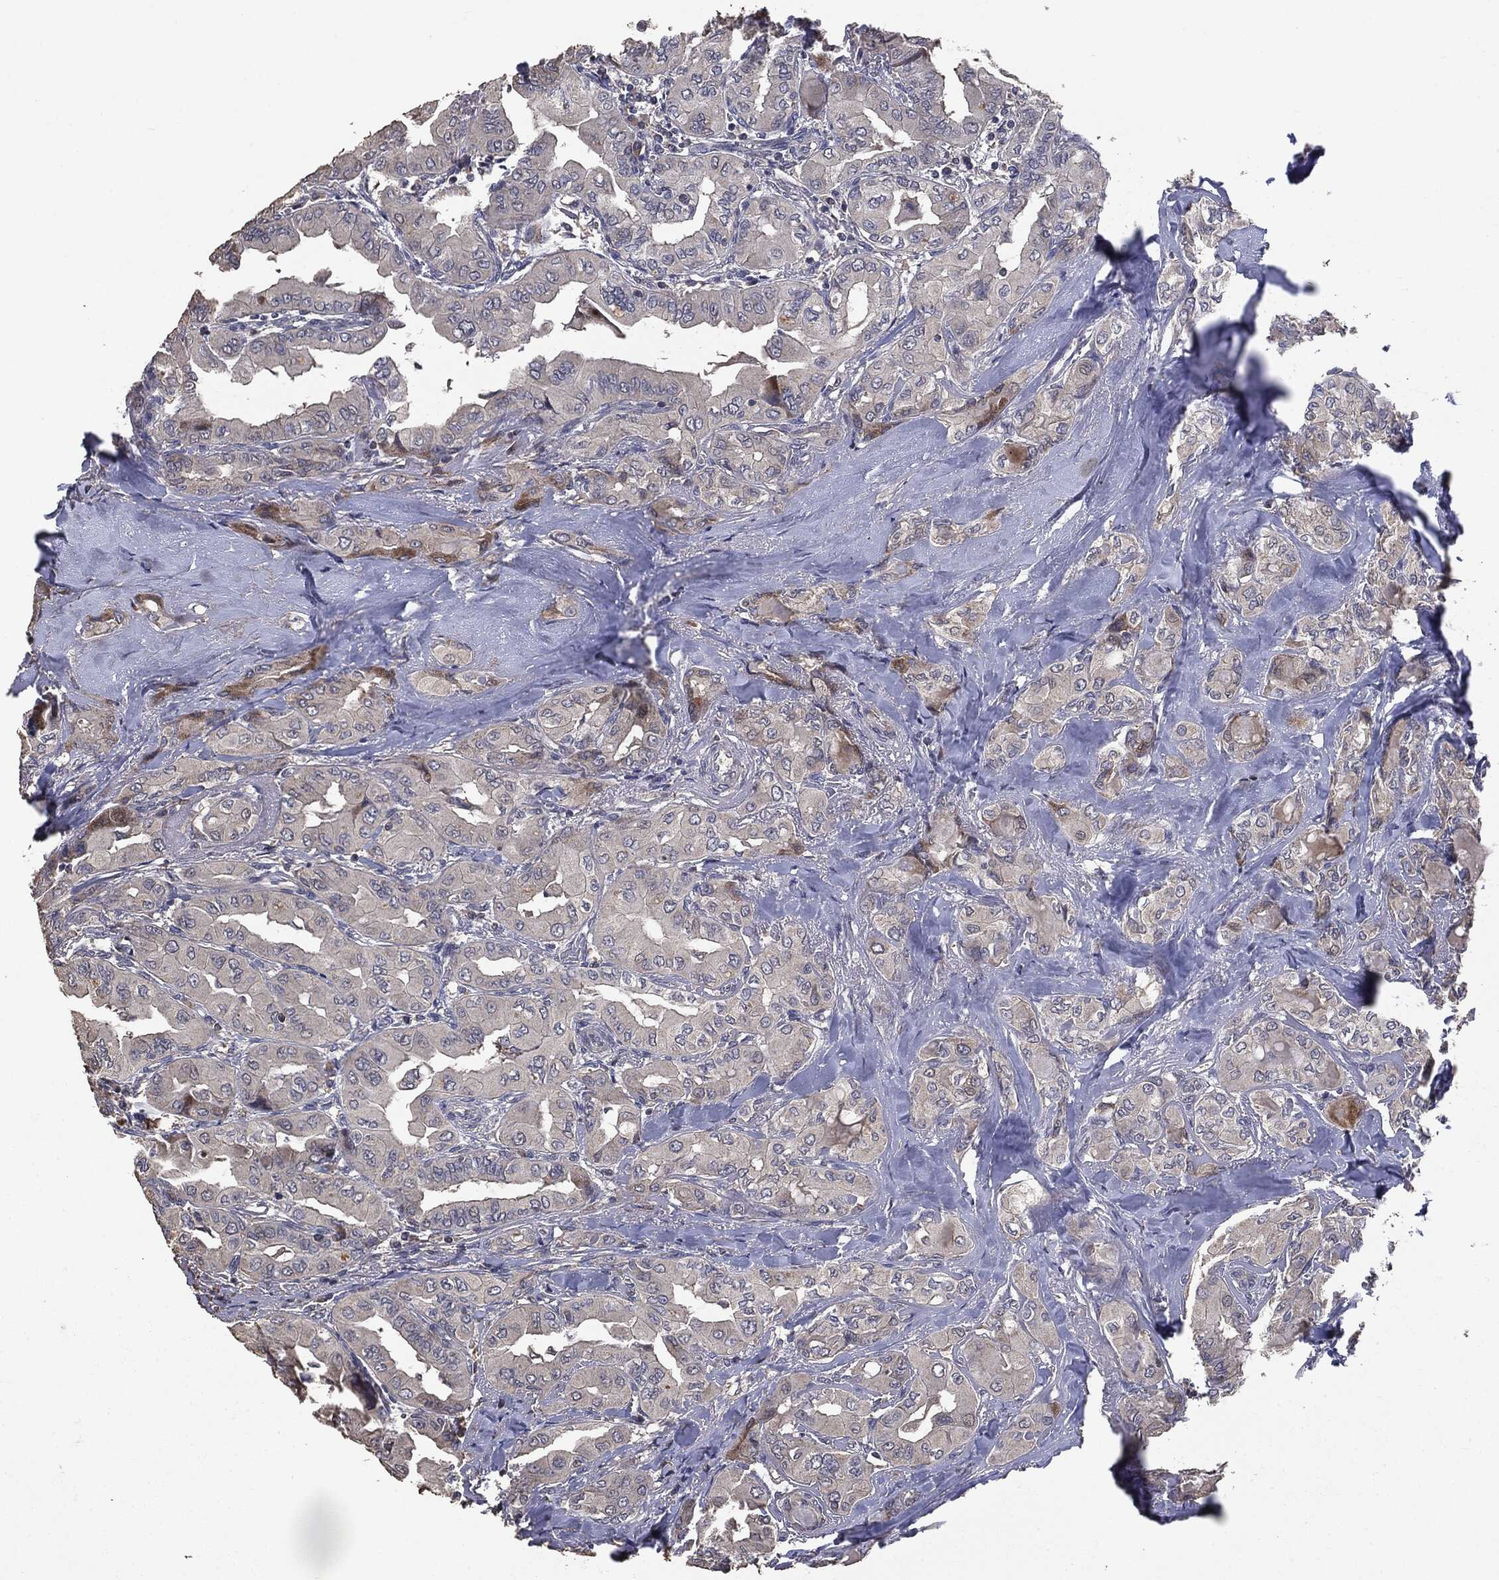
{"staining": {"intensity": "weak", "quantity": "<25%", "location": "cytoplasmic/membranous"}, "tissue": "thyroid cancer", "cell_type": "Tumor cells", "image_type": "cancer", "snomed": [{"axis": "morphology", "description": "Normal tissue, NOS"}, {"axis": "morphology", "description": "Papillary adenocarcinoma, NOS"}, {"axis": "topography", "description": "Thyroid gland"}], "caption": "Tumor cells are negative for brown protein staining in thyroid cancer (papillary adenocarcinoma).", "gene": "MTOR", "patient": {"sex": "female", "age": 66}}